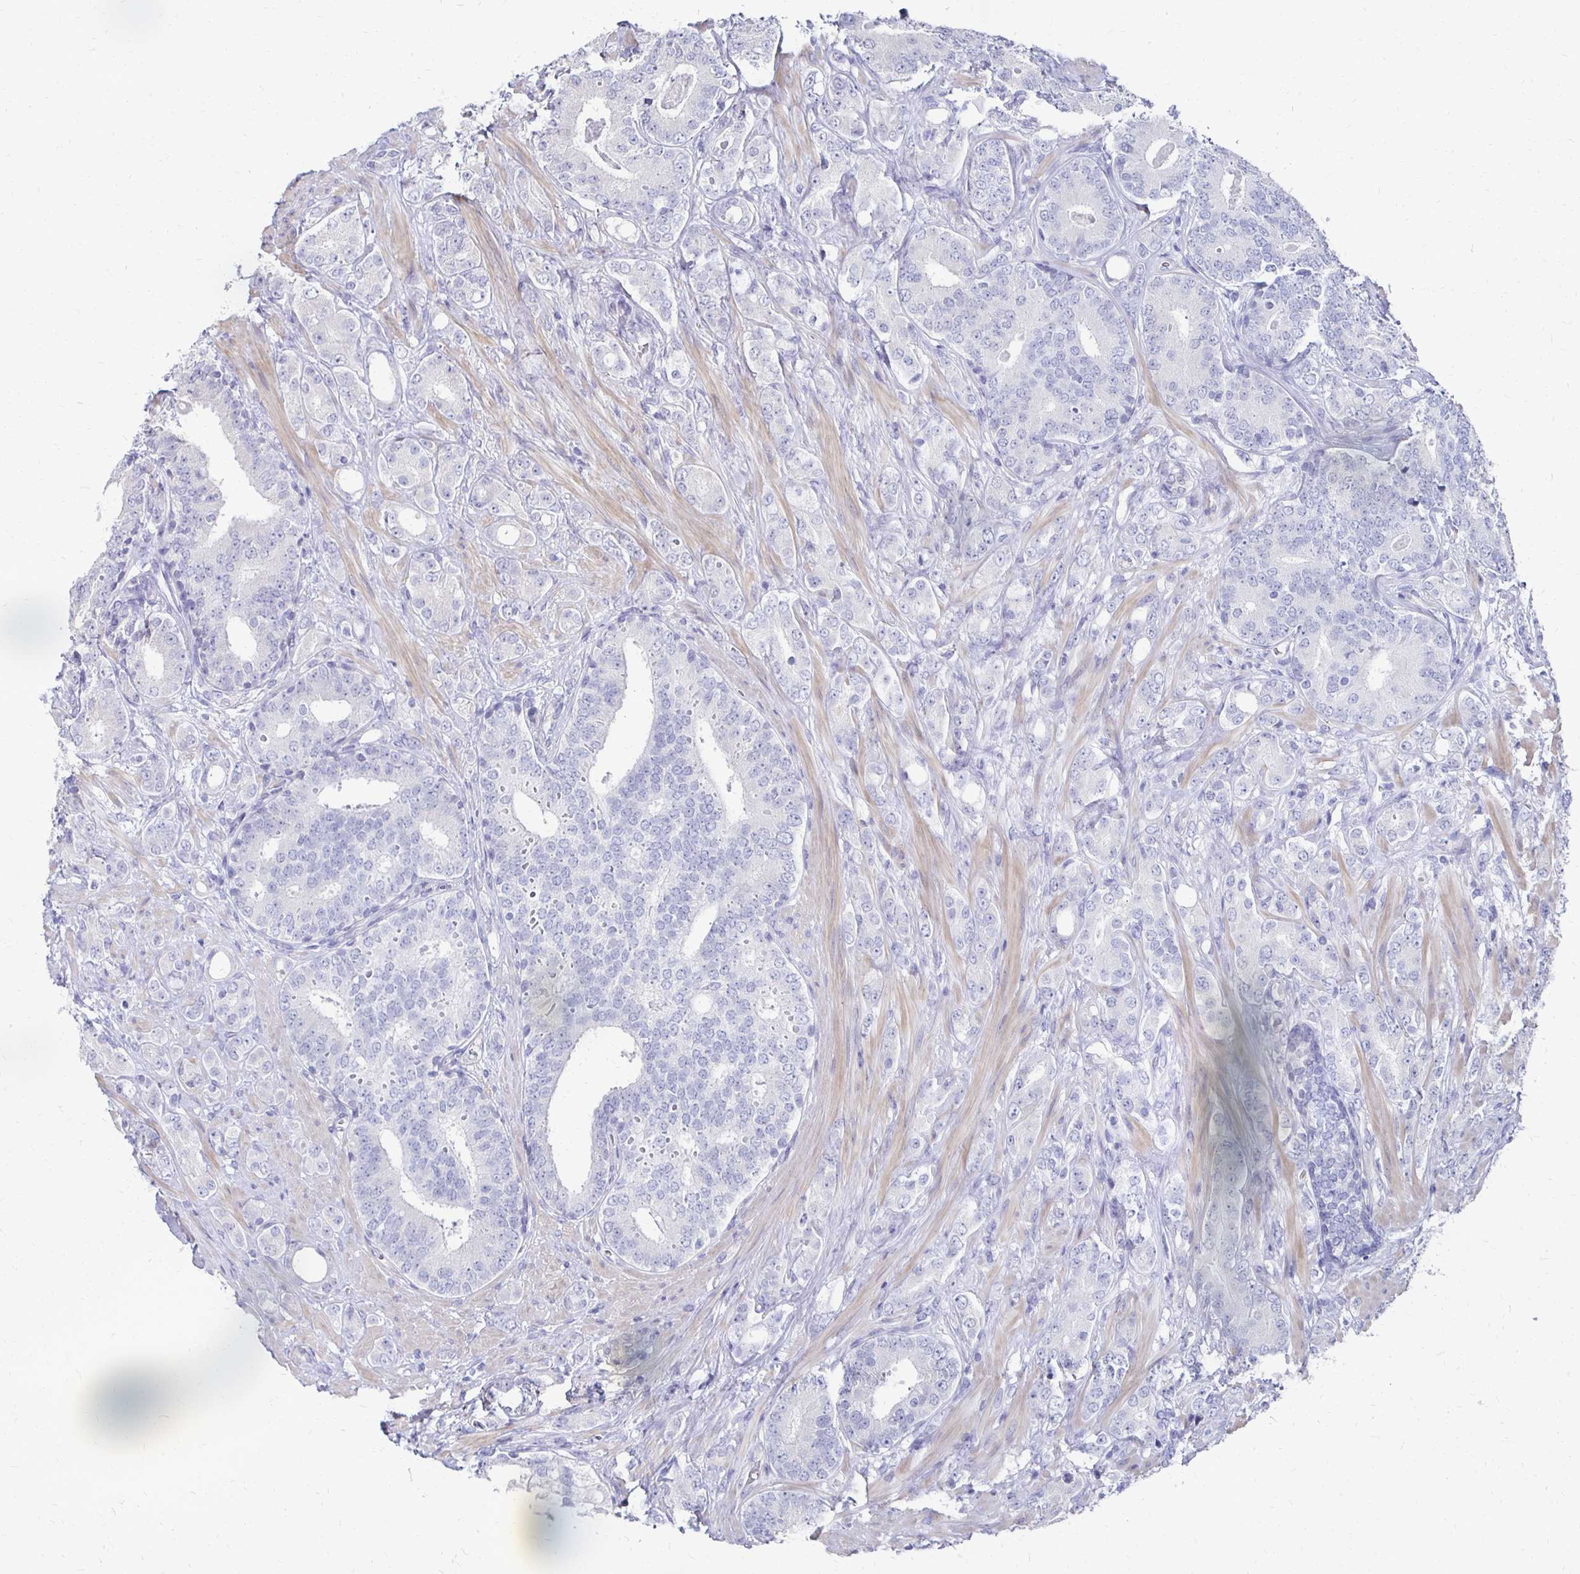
{"staining": {"intensity": "negative", "quantity": "none", "location": "none"}, "tissue": "prostate cancer", "cell_type": "Tumor cells", "image_type": "cancer", "snomed": [{"axis": "morphology", "description": "Adenocarcinoma, High grade"}, {"axis": "topography", "description": "Prostate"}], "caption": "DAB immunohistochemical staining of human adenocarcinoma (high-grade) (prostate) displays no significant expression in tumor cells.", "gene": "SYCP3", "patient": {"sex": "male", "age": 62}}